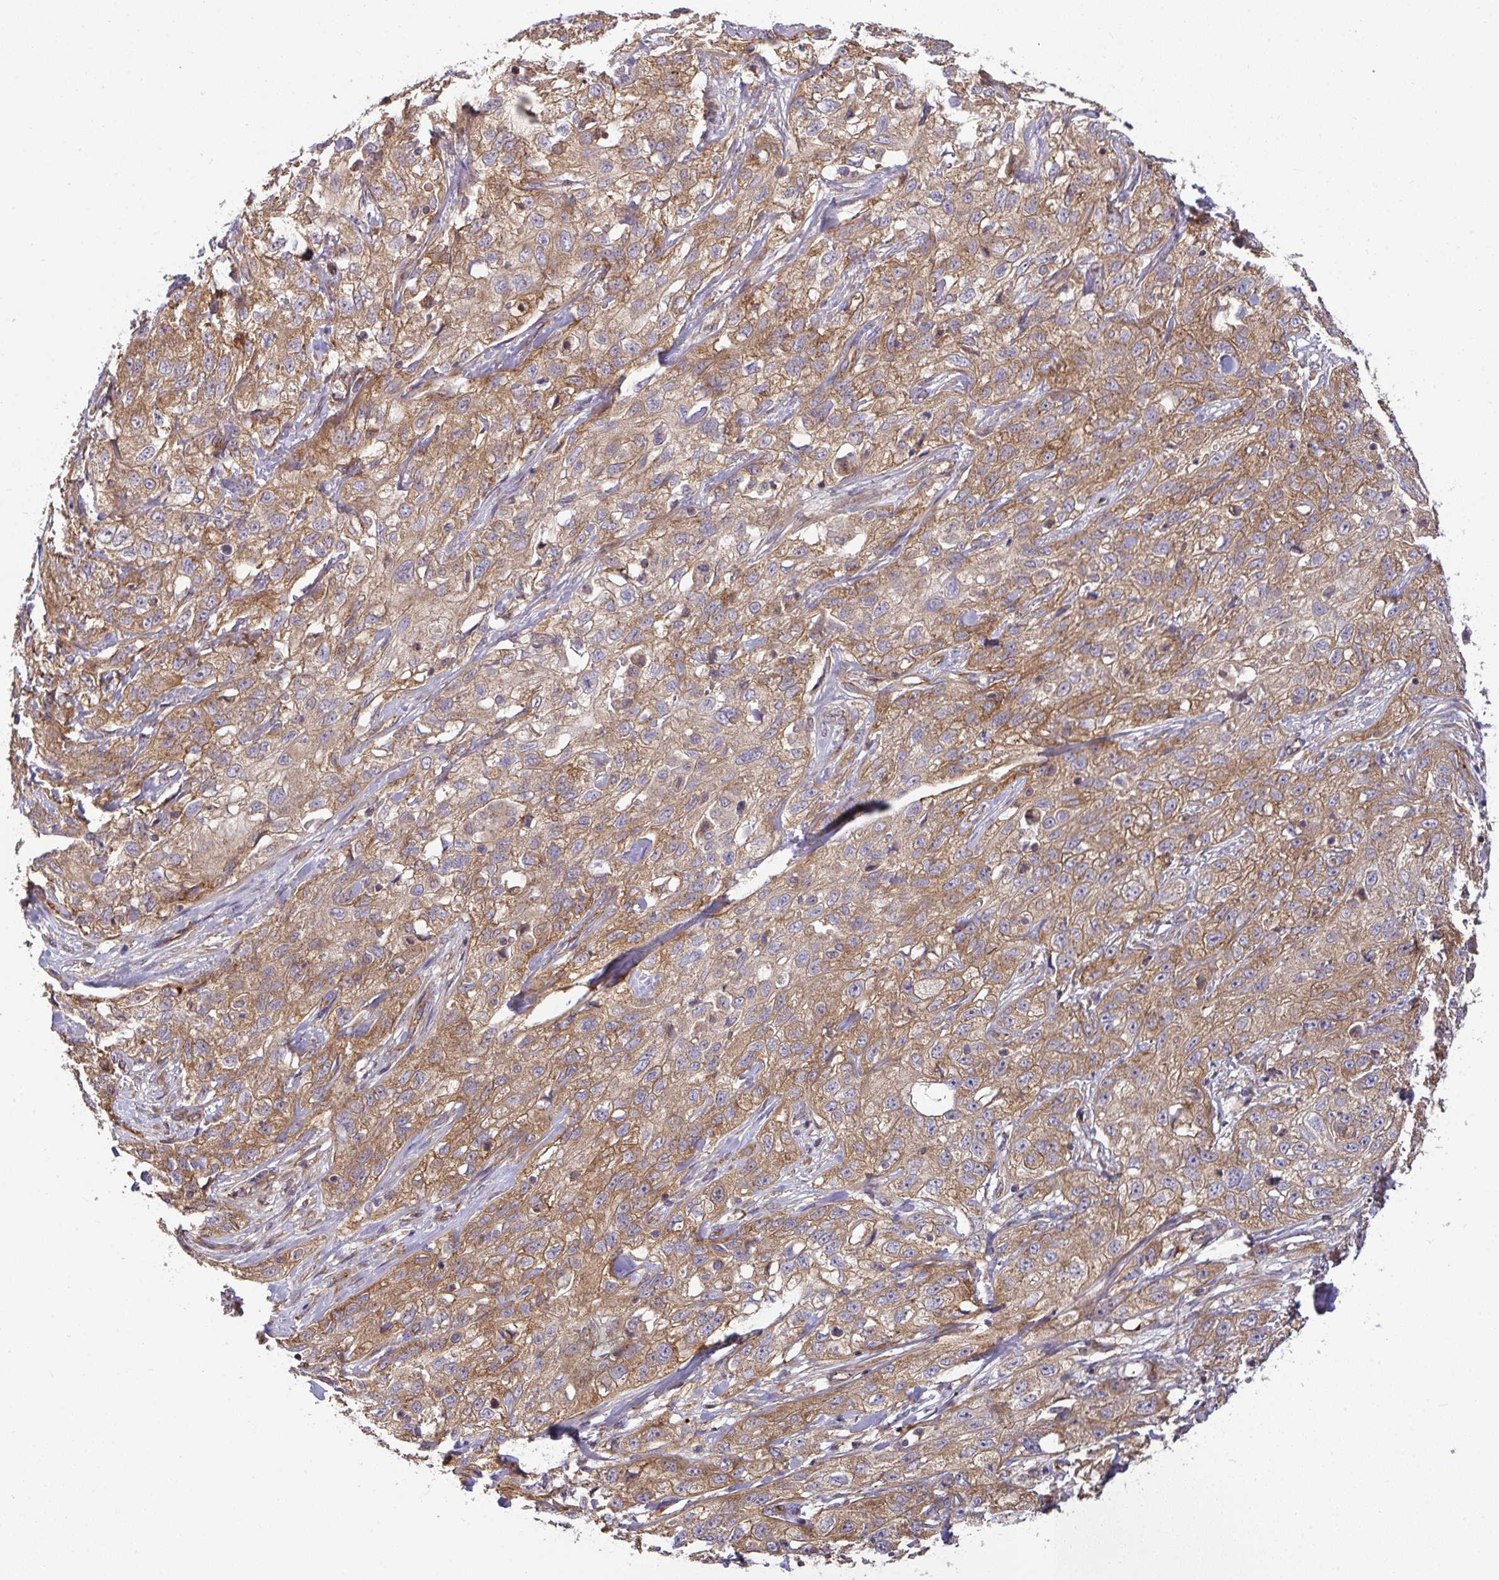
{"staining": {"intensity": "moderate", "quantity": ">75%", "location": "cytoplasmic/membranous"}, "tissue": "skin cancer", "cell_type": "Tumor cells", "image_type": "cancer", "snomed": [{"axis": "morphology", "description": "Squamous cell carcinoma, NOS"}, {"axis": "topography", "description": "Skin"}, {"axis": "topography", "description": "Vulva"}], "caption": "Skin cancer (squamous cell carcinoma) stained with a brown dye displays moderate cytoplasmic/membranous positive expression in about >75% of tumor cells.", "gene": "B4GALT6", "patient": {"sex": "female", "age": 86}}